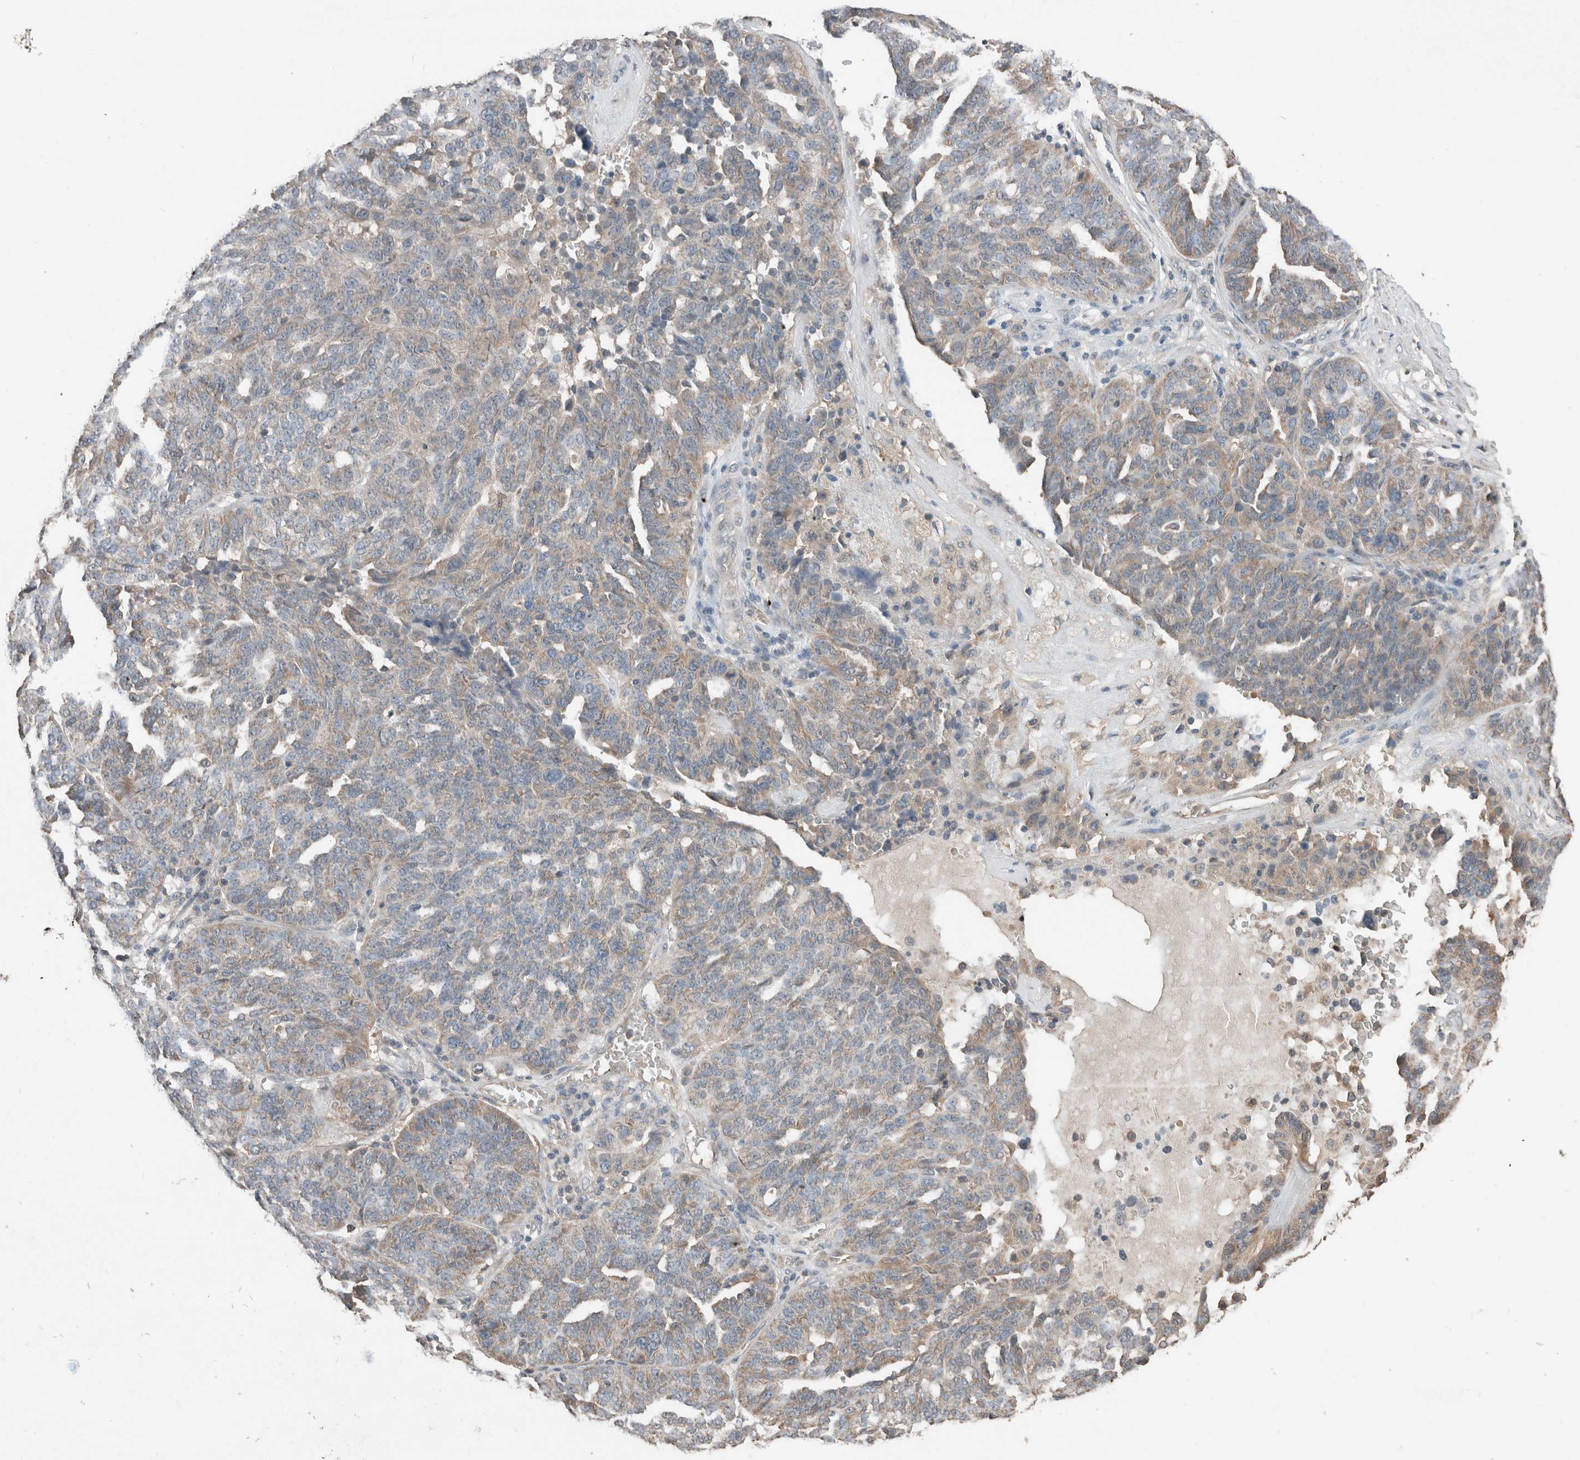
{"staining": {"intensity": "weak", "quantity": "<25%", "location": "cytoplasmic/membranous"}, "tissue": "ovarian cancer", "cell_type": "Tumor cells", "image_type": "cancer", "snomed": [{"axis": "morphology", "description": "Cystadenocarcinoma, serous, NOS"}, {"axis": "topography", "description": "Ovary"}], "caption": "This is an IHC photomicrograph of serous cystadenocarcinoma (ovarian). There is no expression in tumor cells.", "gene": "ERAP2", "patient": {"sex": "female", "age": 59}}